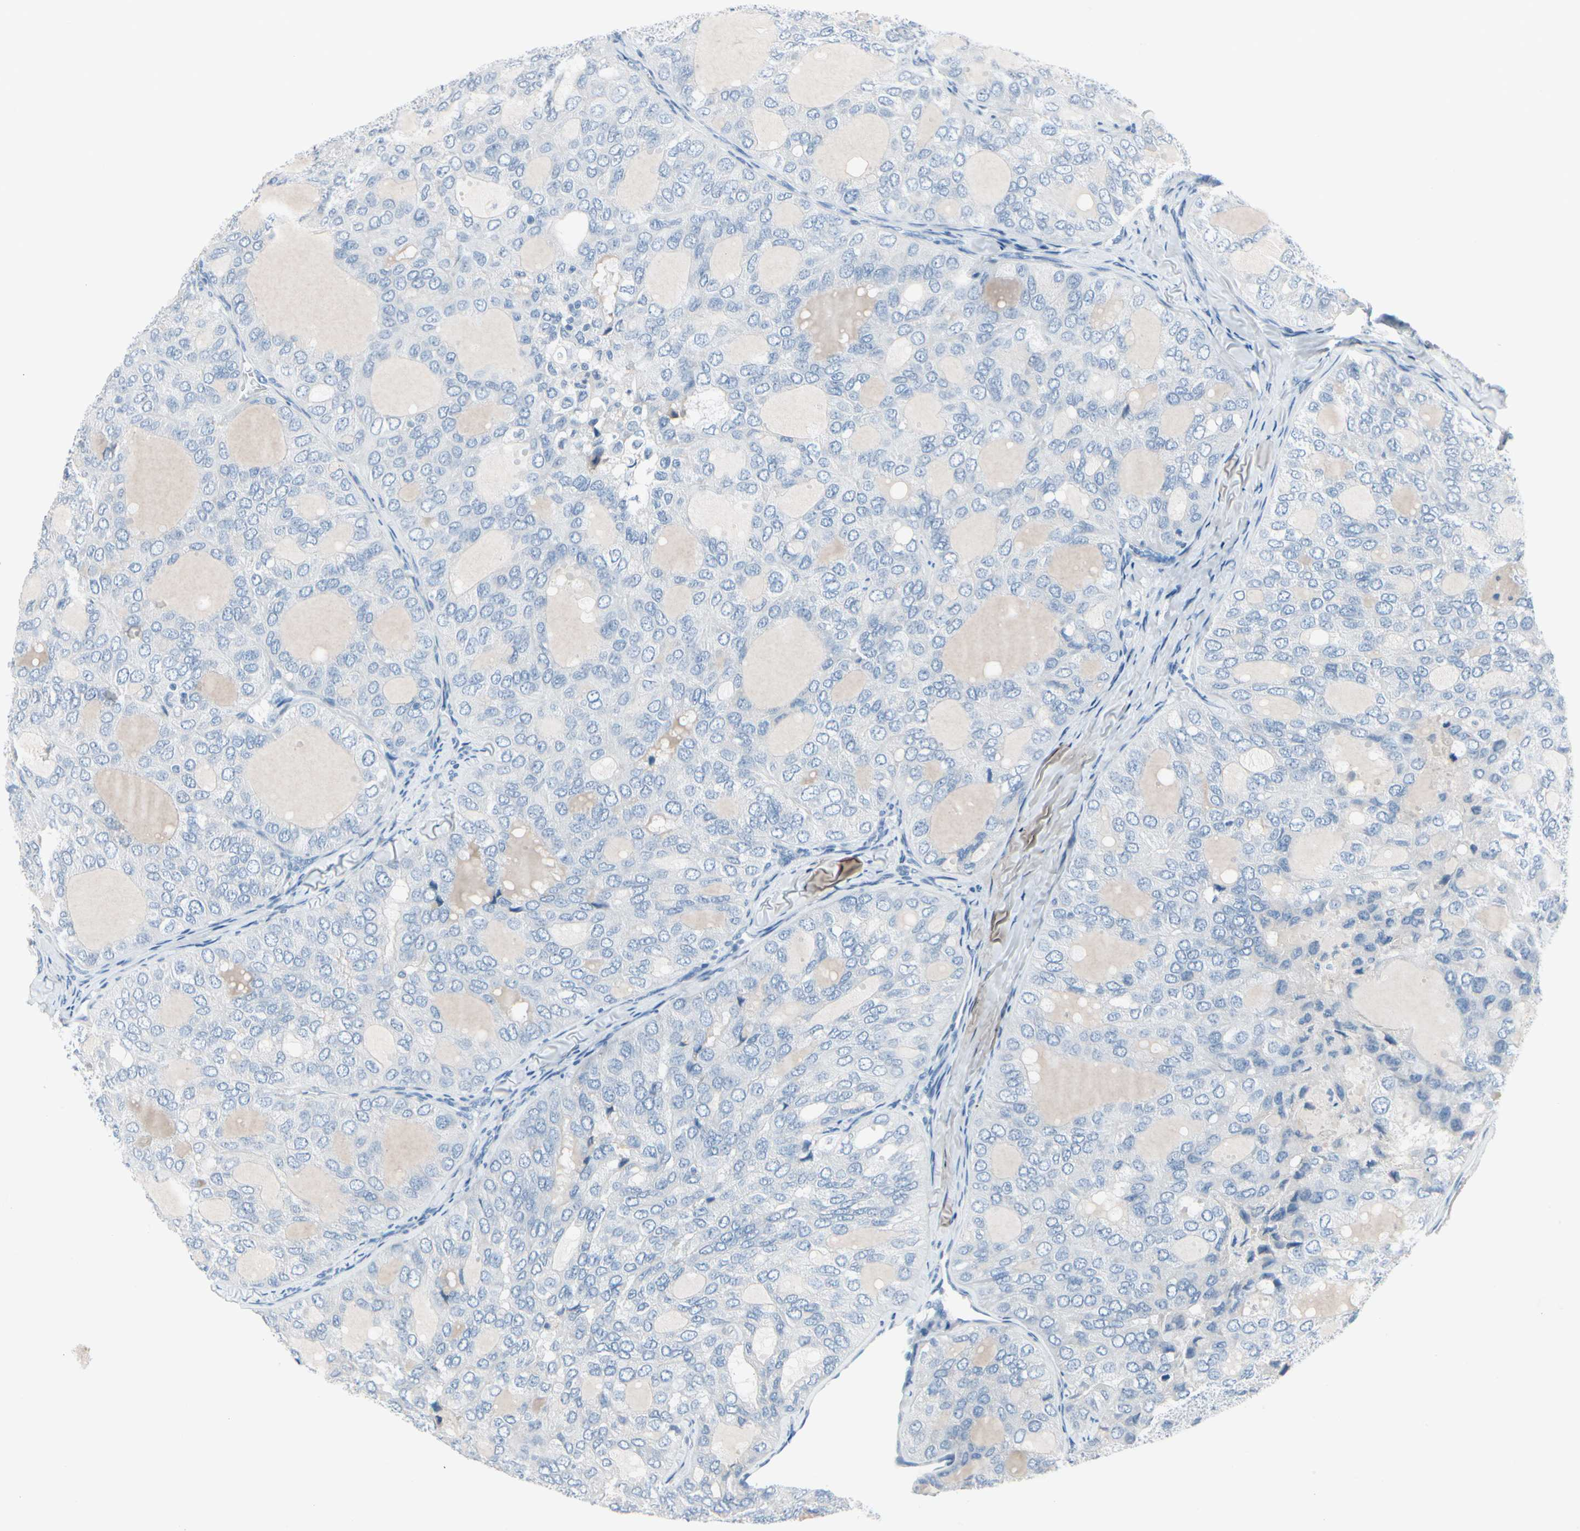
{"staining": {"intensity": "negative", "quantity": "none", "location": "none"}, "tissue": "thyroid cancer", "cell_type": "Tumor cells", "image_type": "cancer", "snomed": [{"axis": "morphology", "description": "Follicular adenoma carcinoma, NOS"}, {"axis": "topography", "description": "Thyroid gland"}], "caption": "DAB immunohistochemical staining of human thyroid follicular adenoma carcinoma demonstrates no significant staining in tumor cells.", "gene": "PGR", "patient": {"sex": "male", "age": 75}}